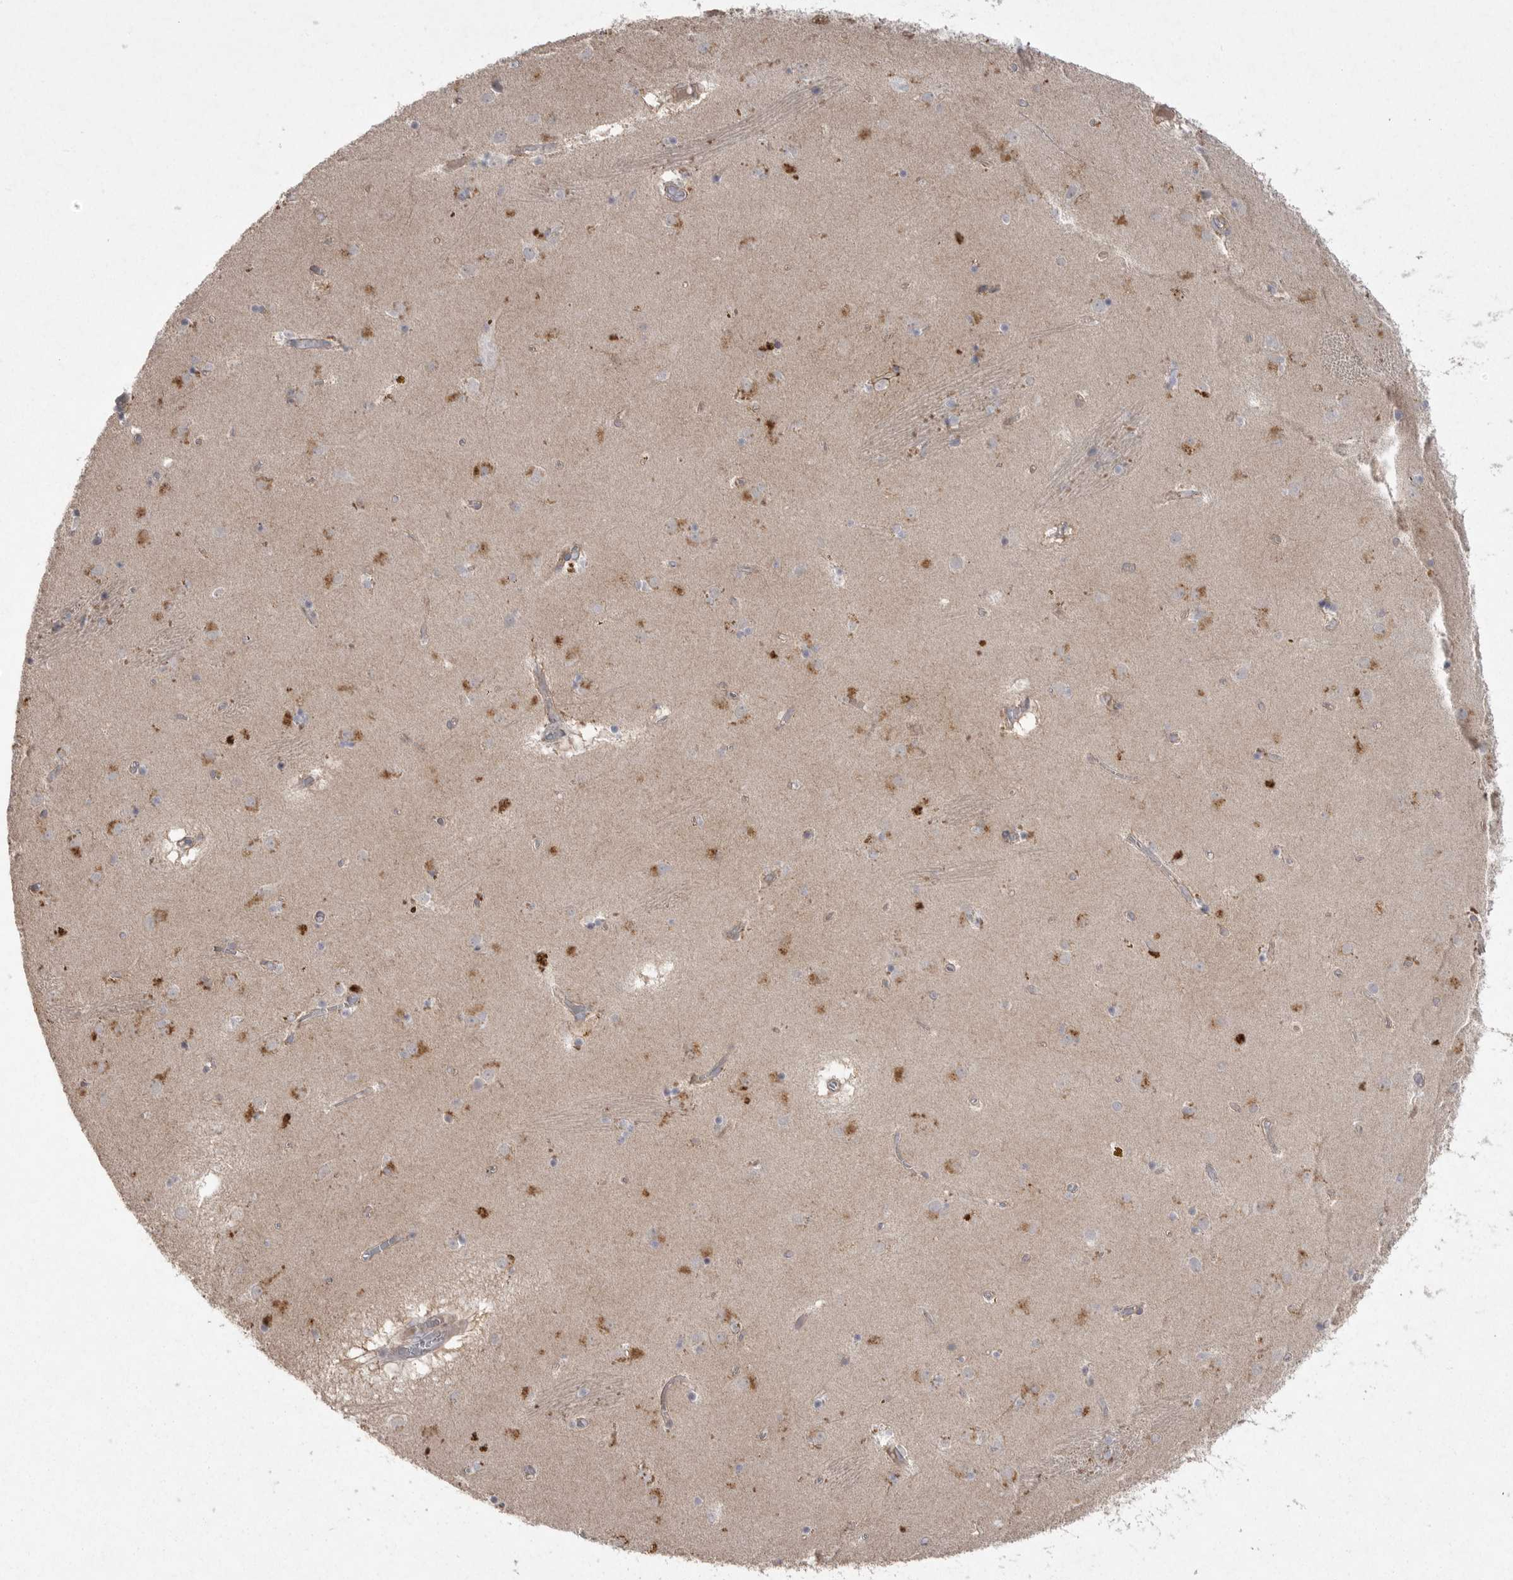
{"staining": {"intensity": "weak", "quantity": "<25%", "location": "cytoplasmic/membranous"}, "tissue": "caudate", "cell_type": "Glial cells", "image_type": "normal", "snomed": [{"axis": "morphology", "description": "Normal tissue, NOS"}, {"axis": "topography", "description": "Lateral ventricle wall"}], "caption": "IHC of unremarkable human caudate reveals no expression in glial cells.", "gene": "VANGL2", "patient": {"sex": "male", "age": 70}}